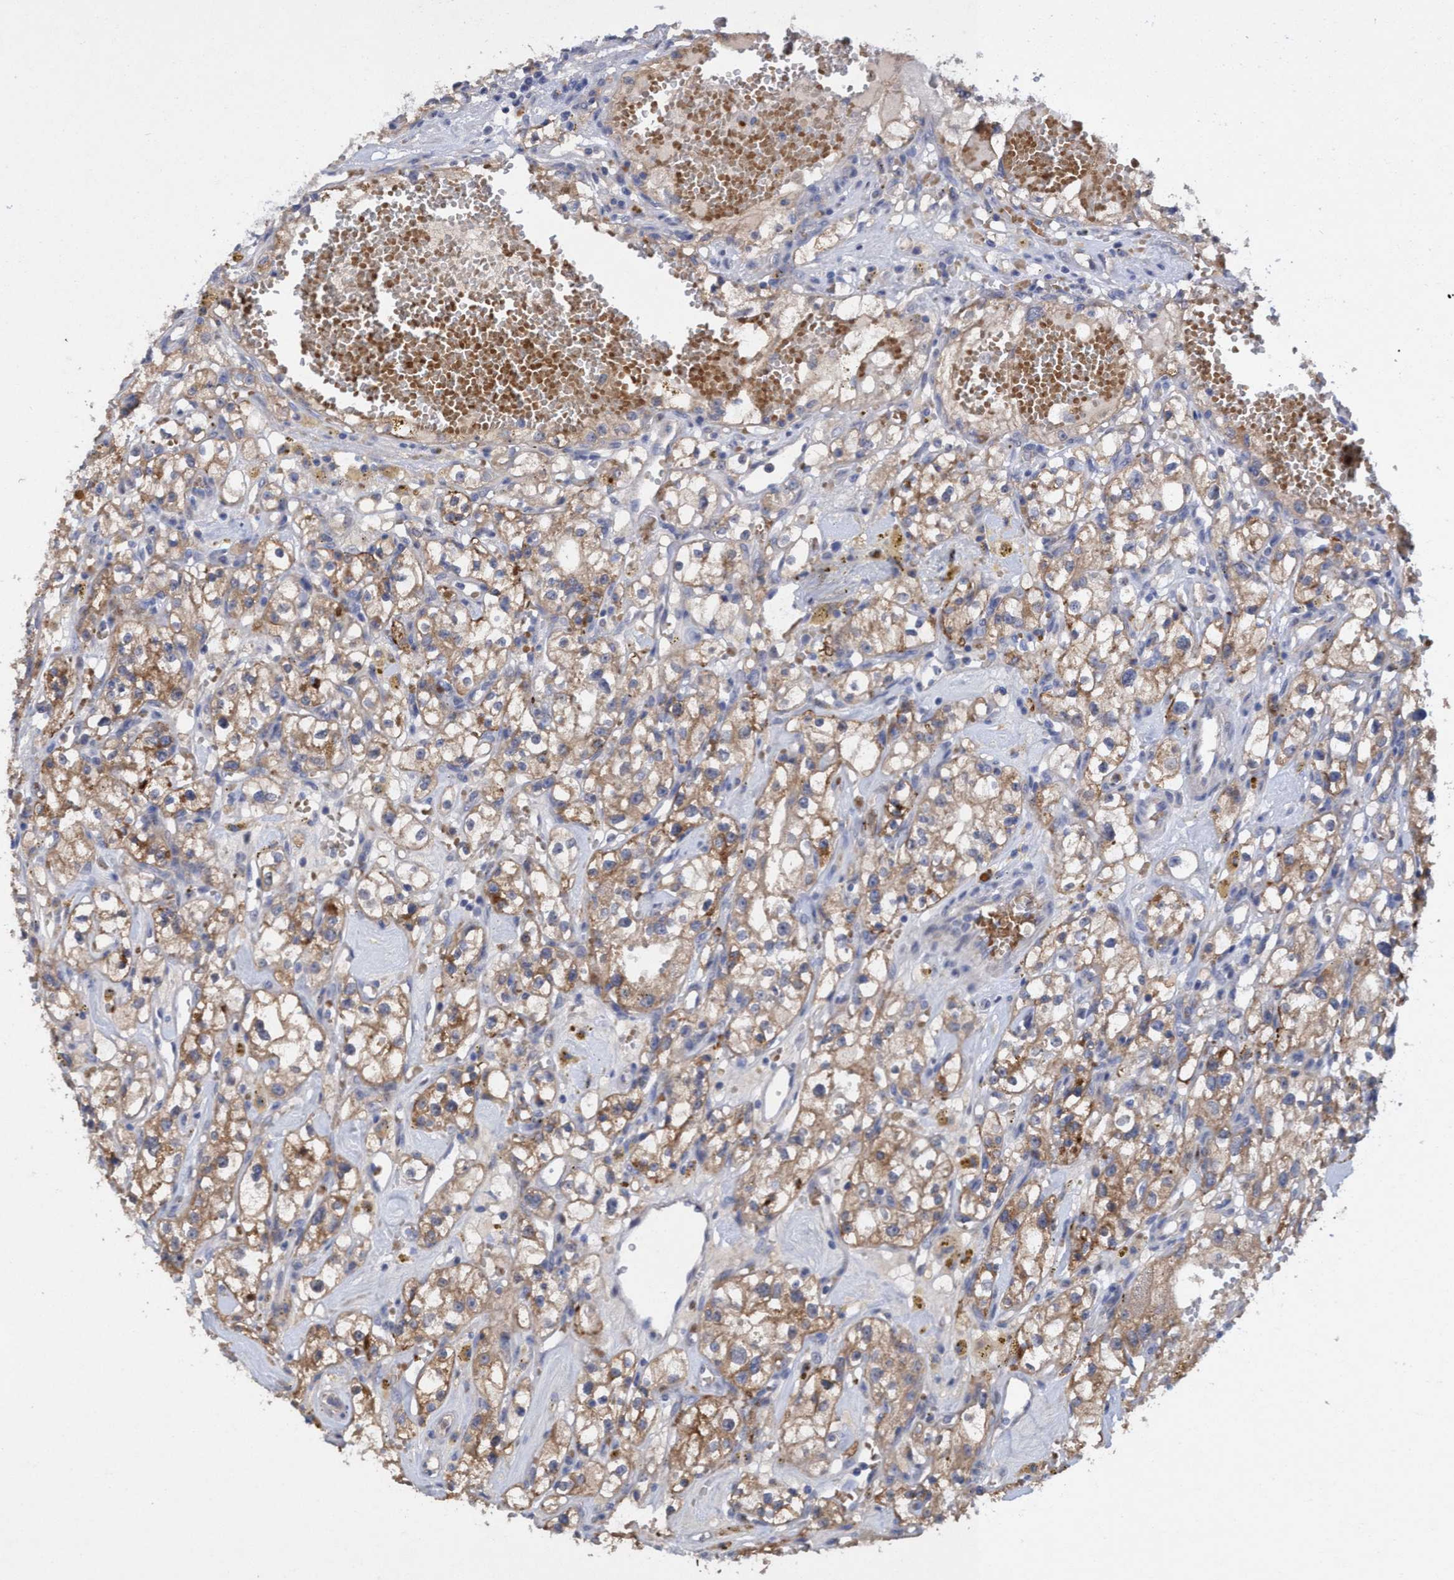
{"staining": {"intensity": "weak", "quantity": ">75%", "location": "cytoplasmic/membranous"}, "tissue": "renal cancer", "cell_type": "Tumor cells", "image_type": "cancer", "snomed": [{"axis": "morphology", "description": "Adenocarcinoma, NOS"}, {"axis": "topography", "description": "Kidney"}], "caption": "Immunohistochemical staining of human renal cancer demonstrates weak cytoplasmic/membranous protein positivity in about >75% of tumor cells.", "gene": "SEMA4D", "patient": {"sex": "male", "age": 56}}